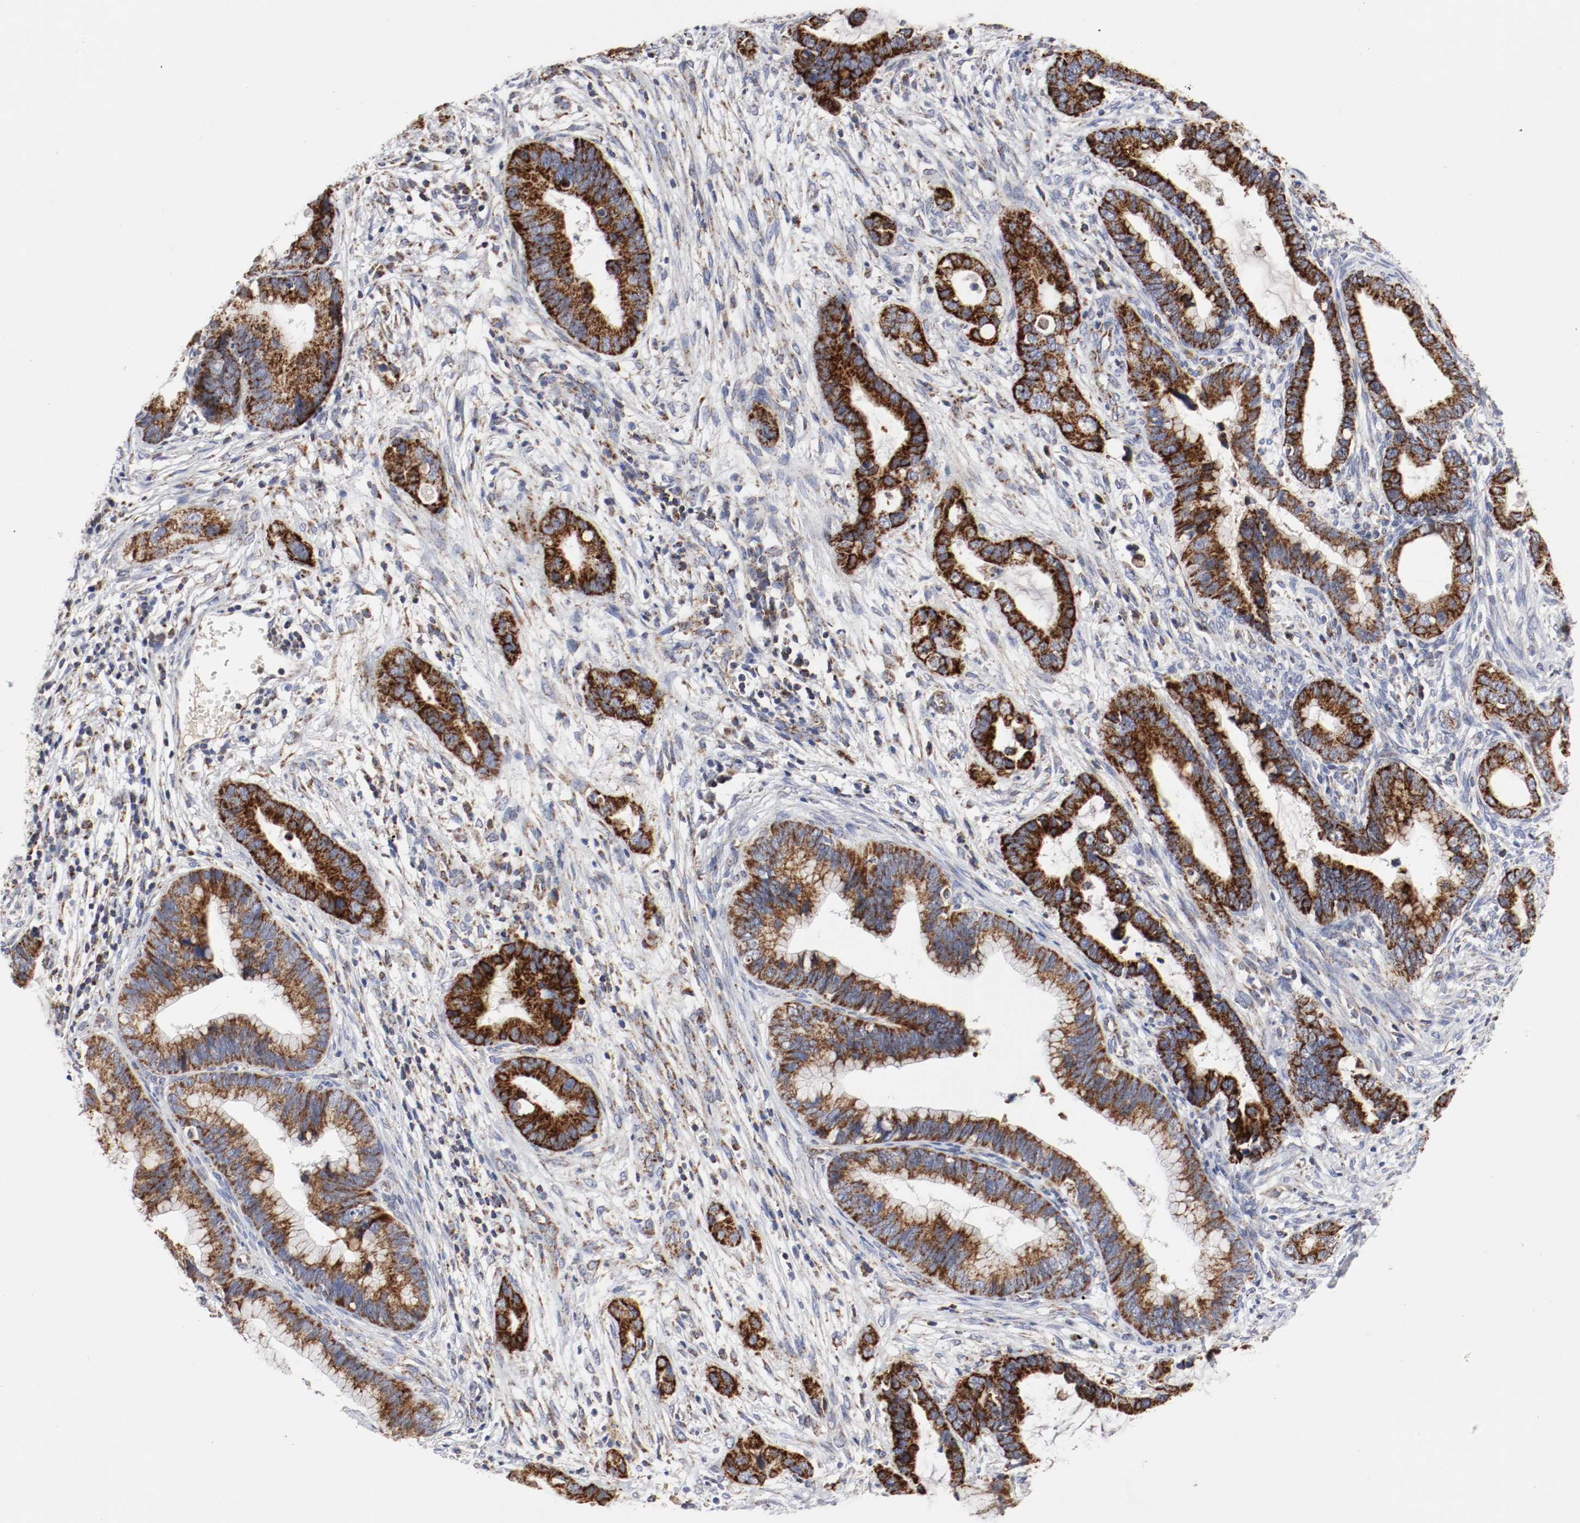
{"staining": {"intensity": "strong", "quantity": ">75%", "location": "cytoplasmic/membranous"}, "tissue": "cervical cancer", "cell_type": "Tumor cells", "image_type": "cancer", "snomed": [{"axis": "morphology", "description": "Adenocarcinoma, NOS"}, {"axis": "topography", "description": "Cervix"}], "caption": "Cervical cancer (adenocarcinoma) stained with a protein marker shows strong staining in tumor cells.", "gene": "AFG3L2", "patient": {"sex": "female", "age": 44}}